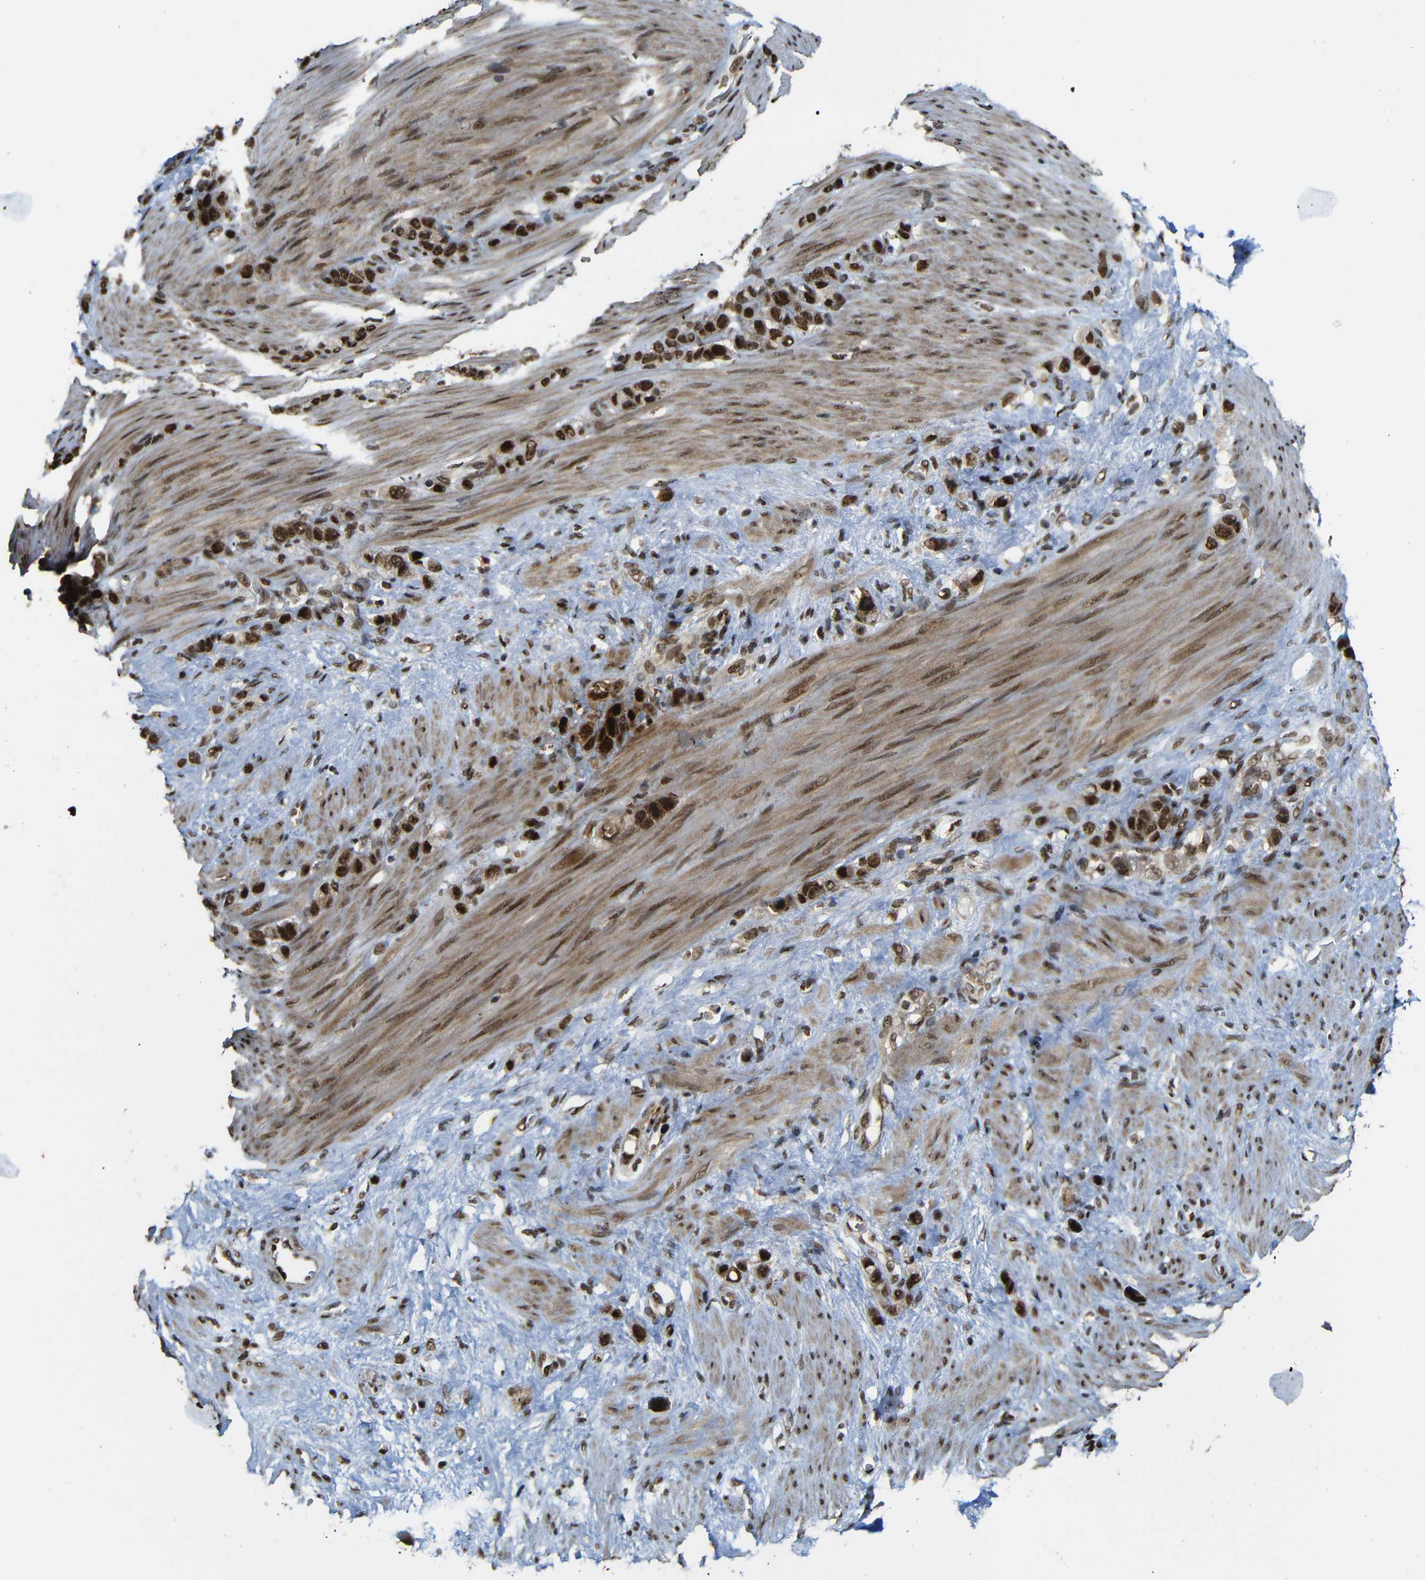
{"staining": {"intensity": "strong", "quantity": ">75%", "location": "cytoplasmic/membranous,nuclear"}, "tissue": "stomach cancer", "cell_type": "Tumor cells", "image_type": "cancer", "snomed": [{"axis": "morphology", "description": "Adenocarcinoma, NOS"}, {"axis": "morphology", "description": "Adenocarcinoma, High grade"}, {"axis": "topography", "description": "Stomach, upper"}, {"axis": "topography", "description": "Stomach, lower"}], "caption": "Tumor cells display high levels of strong cytoplasmic/membranous and nuclear expression in approximately >75% of cells in adenocarcinoma (stomach).", "gene": "TCF7L2", "patient": {"sex": "female", "age": 65}}